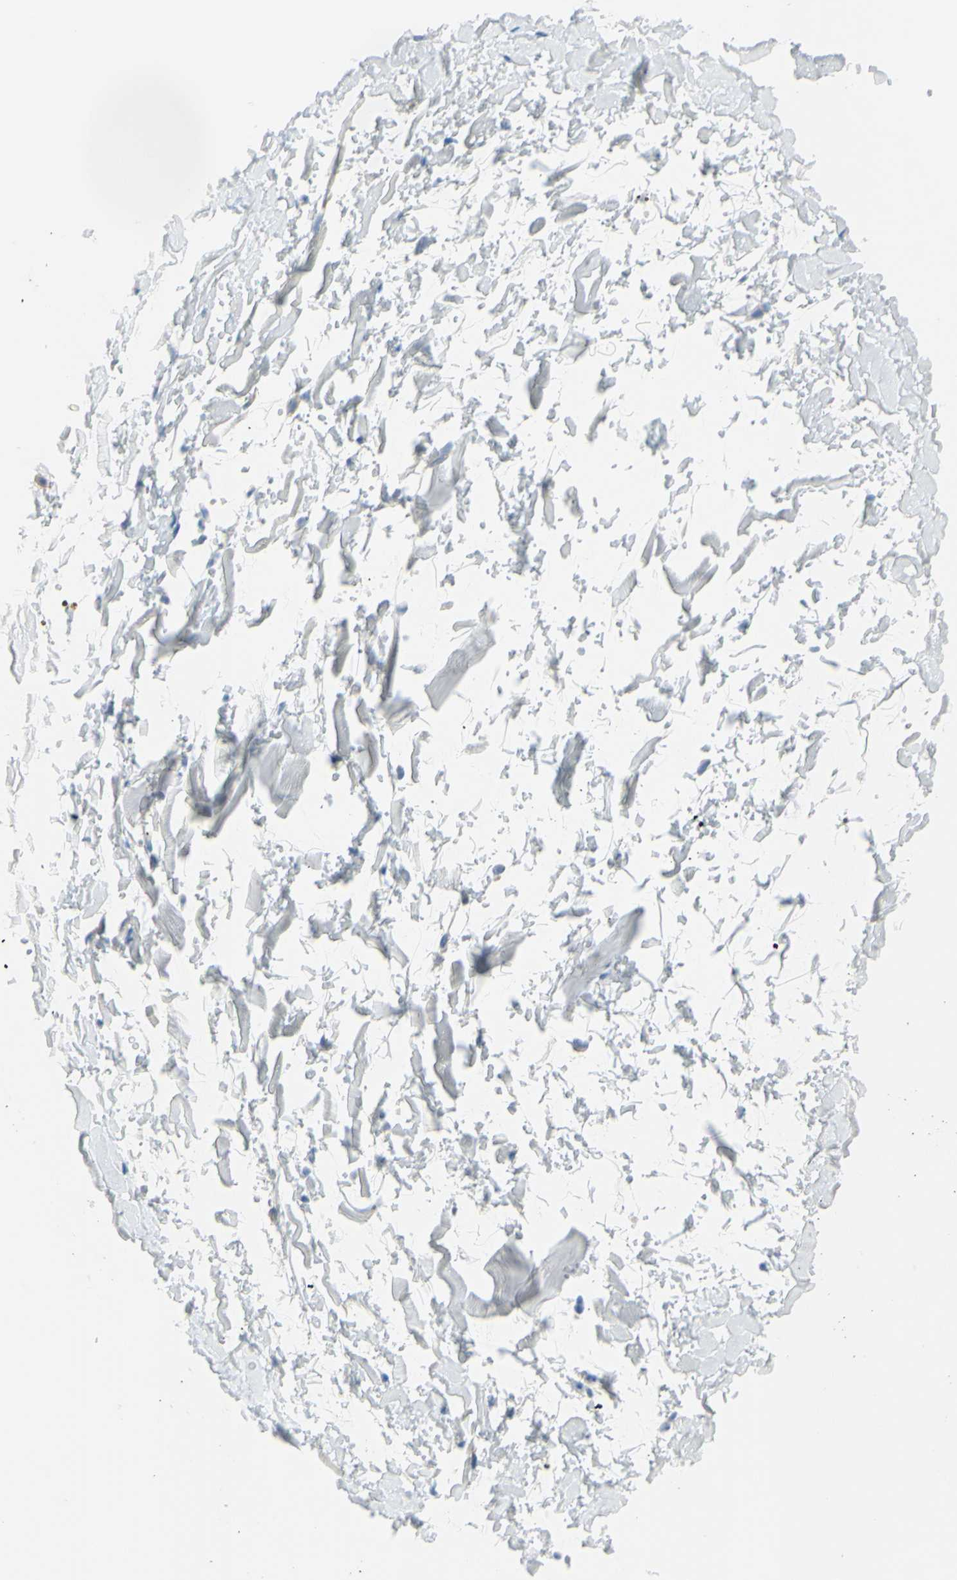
{"staining": {"intensity": "negative", "quantity": "none", "location": "none"}, "tissue": "adipose tissue", "cell_type": "Adipocytes", "image_type": "normal", "snomed": [{"axis": "morphology", "description": "Normal tissue, NOS"}, {"axis": "topography", "description": "Soft tissue"}], "caption": "The immunohistochemistry histopathology image has no significant positivity in adipocytes of adipose tissue.", "gene": "SLC1A2", "patient": {"sex": "male", "age": 72}}